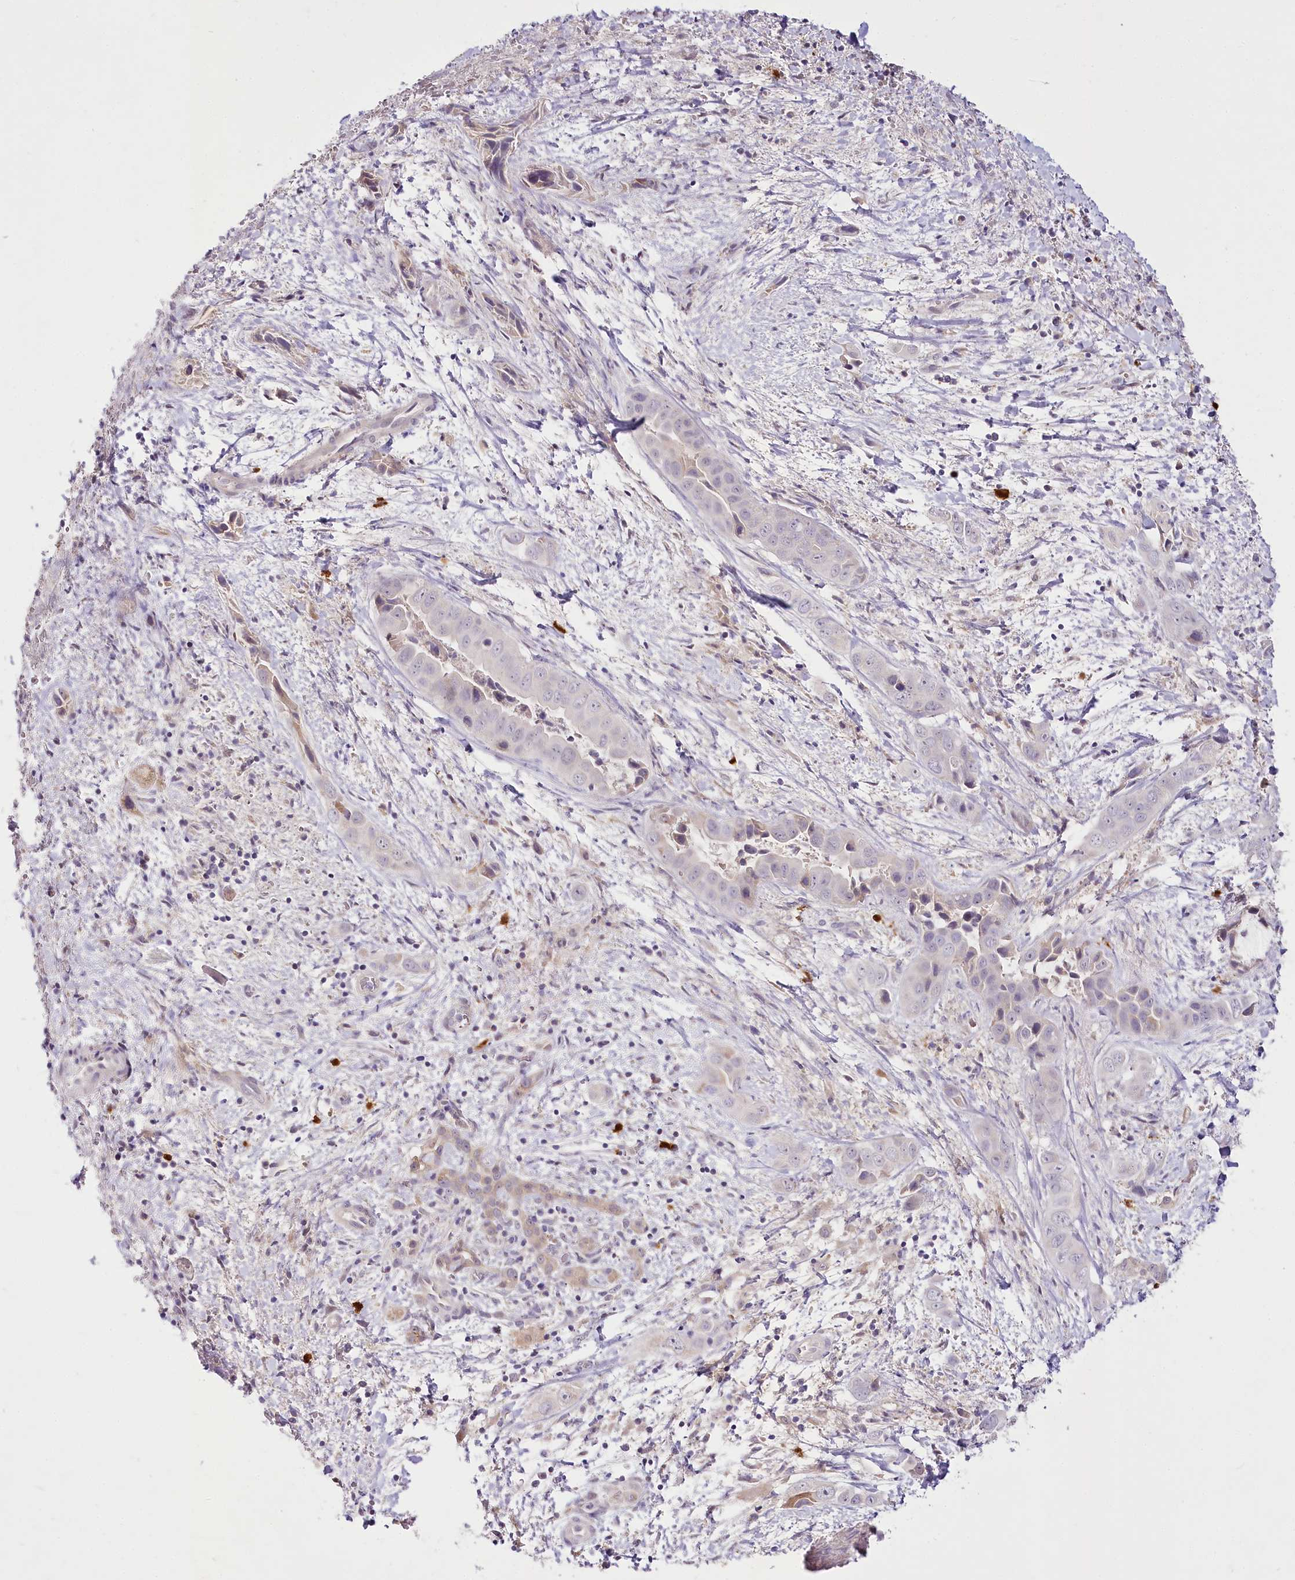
{"staining": {"intensity": "negative", "quantity": "none", "location": "none"}, "tissue": "liver cancer", "cell_type": "Tumor cells", "image_type": "cancer", "snomed": [{"axis": "morphology", "description": "Cholangiocarcinoma"}, {"axis": "topography", "description": "Liver"}], "caption": "There is no significant staining in tumor cells of liver cholangiocarcinoma.", "gene": "VWA5A", "patient": {"sex": "female", "age": 52}}